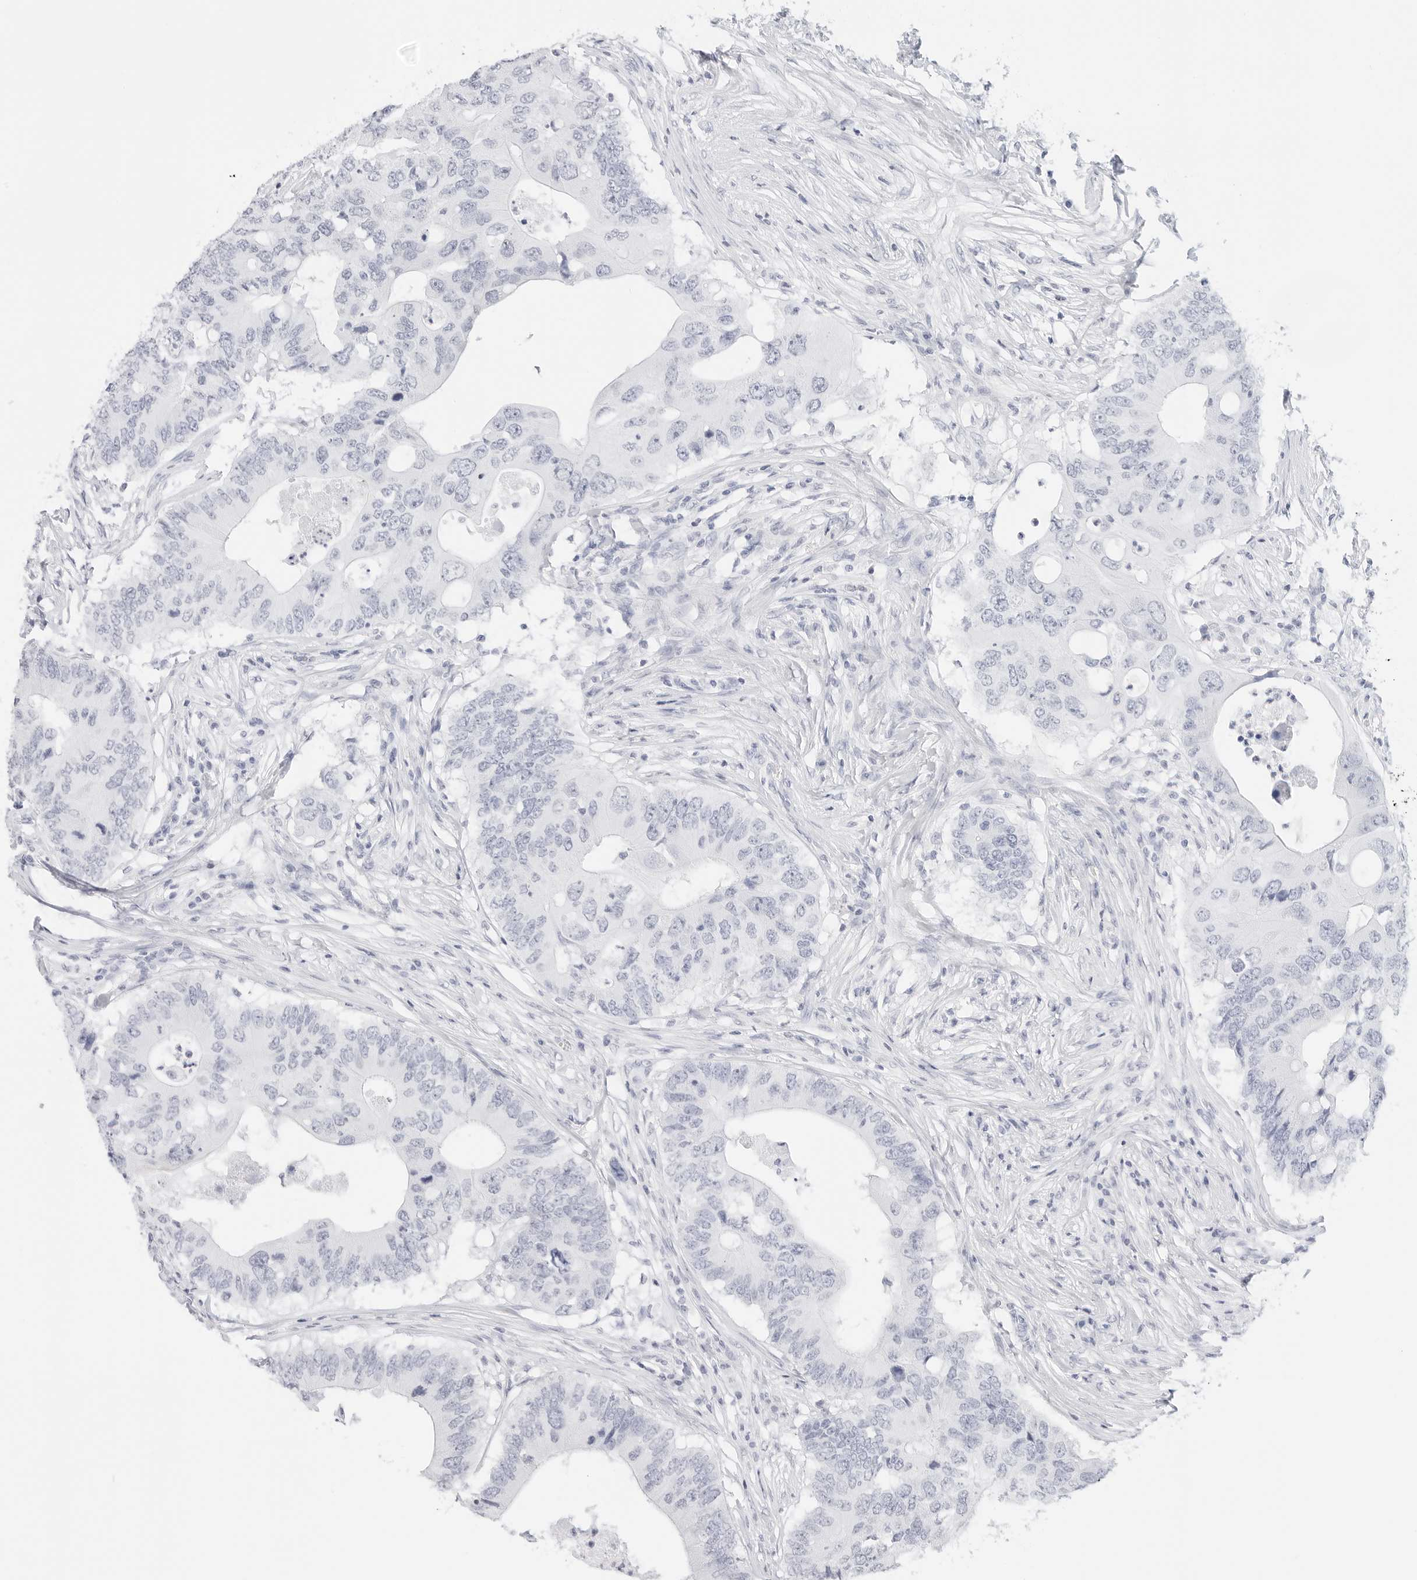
{"staining": {"intensity": "negative", "quantity": "none", "location": "none"}, "tissue": "colorectal cancer", "cell_type": "Tumor cells", "image_type": "cancer", "snomed": [{"axis": "morphology", "description": "Adenocarcinoma, NOS"}, {"axis": "topography", "description": "Colon"}], "caption": "This is an immunohistochemistry (IHC) image of colorectal adenocarcinoma. There is no staining in tumor cells.", "gene": "TFF2", "patient": {"sex": "male", "age": 71}}